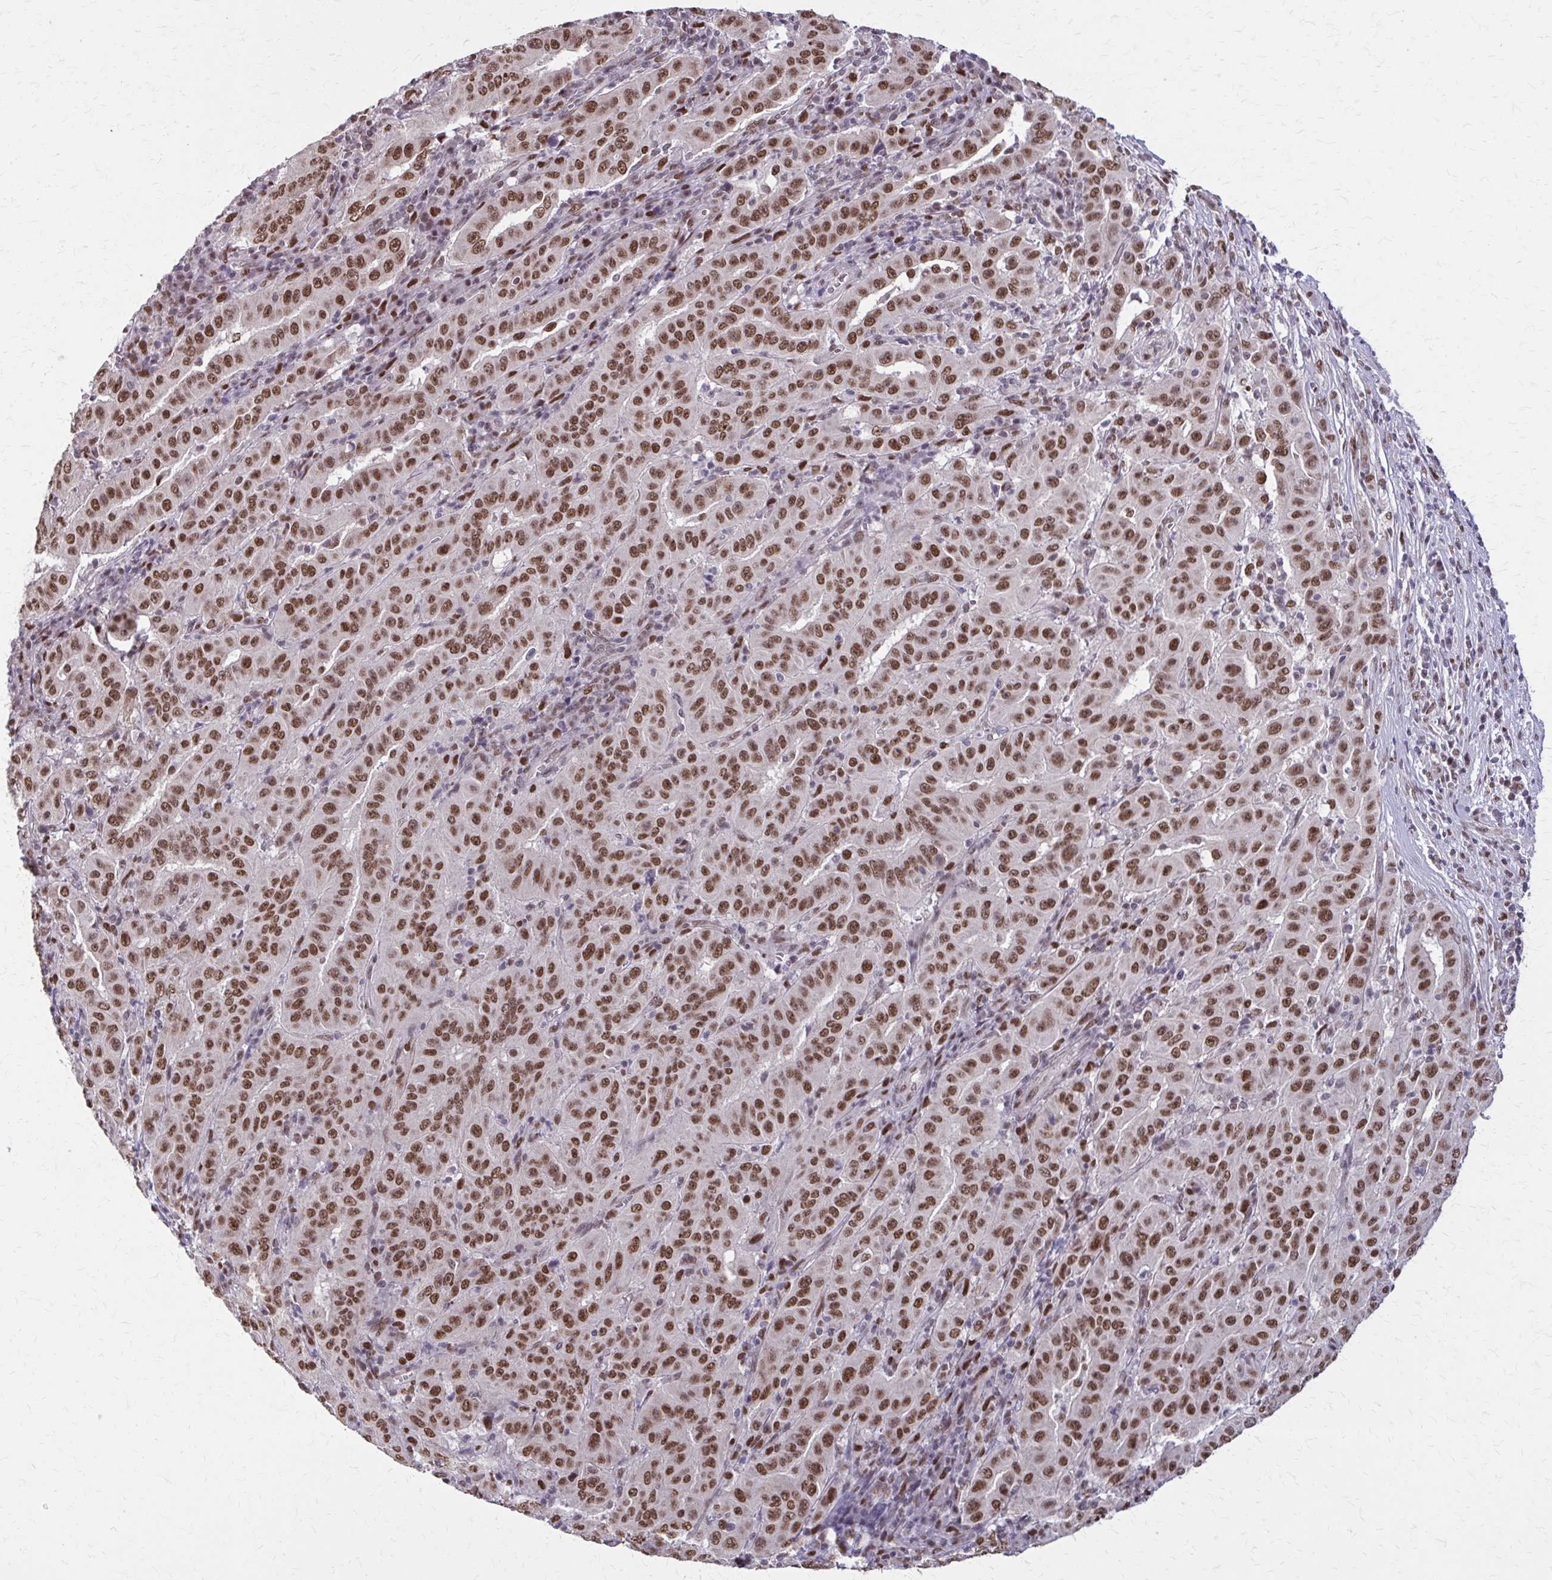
{"staining": {"intensity": "moderate", "quantity": ">75%", "location": "nuclear"}, "tissue": "pancreatic cancer", "cell_type": "Tumor cells", "image_type": "cancer", "snomed": [{"axis": "morphology", "description": "Adenocarcinoma, NOS"}, {"axis": "topography", "description": "Pancreas"}], "caption": "There is medium levels of moderate nuclear staining in tumor cells of adenocarcinoma (pancreatic), as demonstrated by immunohistochemical staining (brown color).", "gene": "TTF1", "patient": {"sex": "male", "age": 63}}